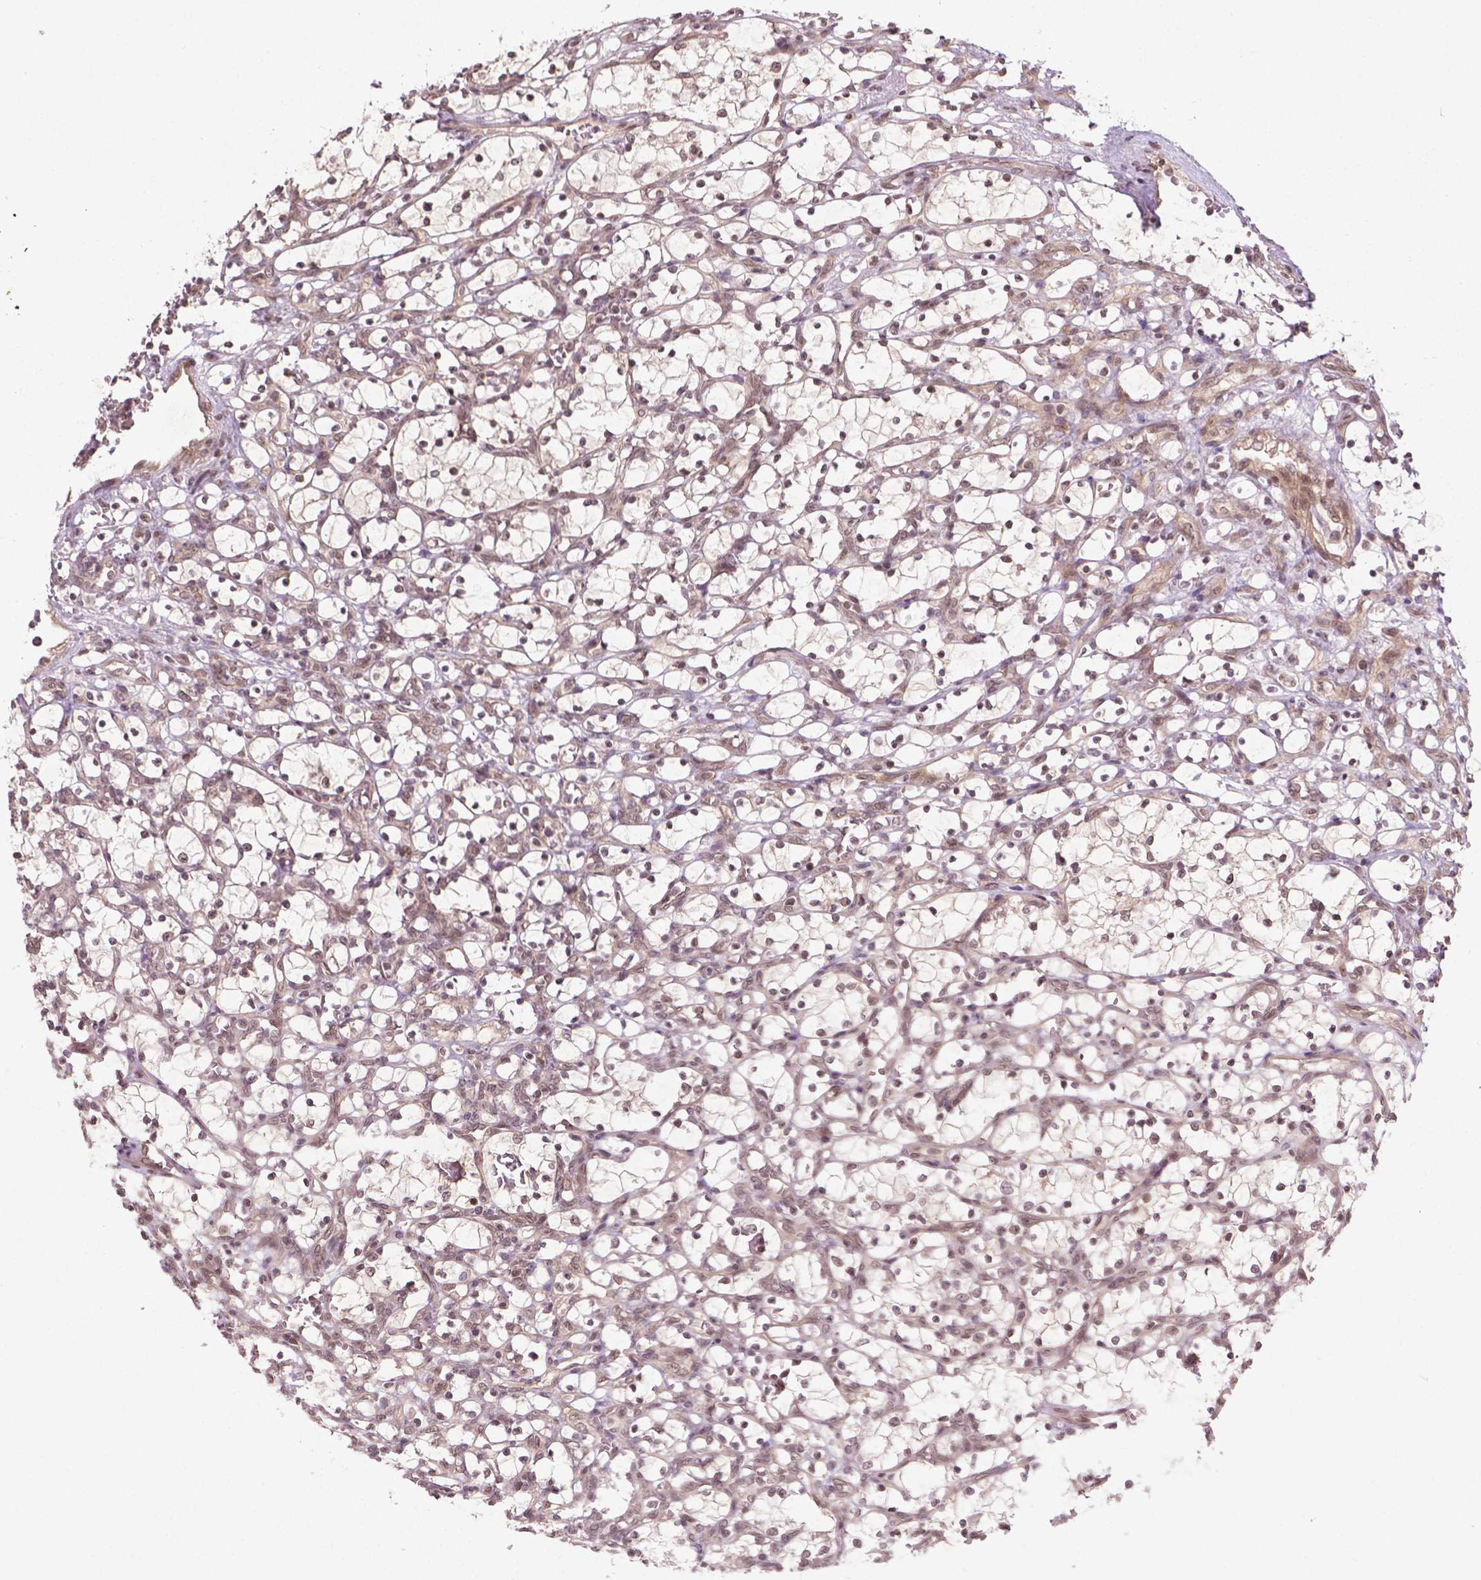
{"staining": {"intensity": "weak", "quantity": ">75%", "location": "nuclear"}, "tissue": "renal cancer", "cell_type": "Tumor cells", "image_type": "cancer", "snomed": [{"axis": "morphology", "description": "Adenocarcinoma, NOS"}, {"axis": "topography", "description": "Kidney"}], "caption": "Adenocarcinoma (renal) was stained to show a protein in brown. There is low levels of weak nuclear positivity in about >75% of tumor cells.", "gene": "ANKRD54", "patient": {"sex": "female", "age": 69}}